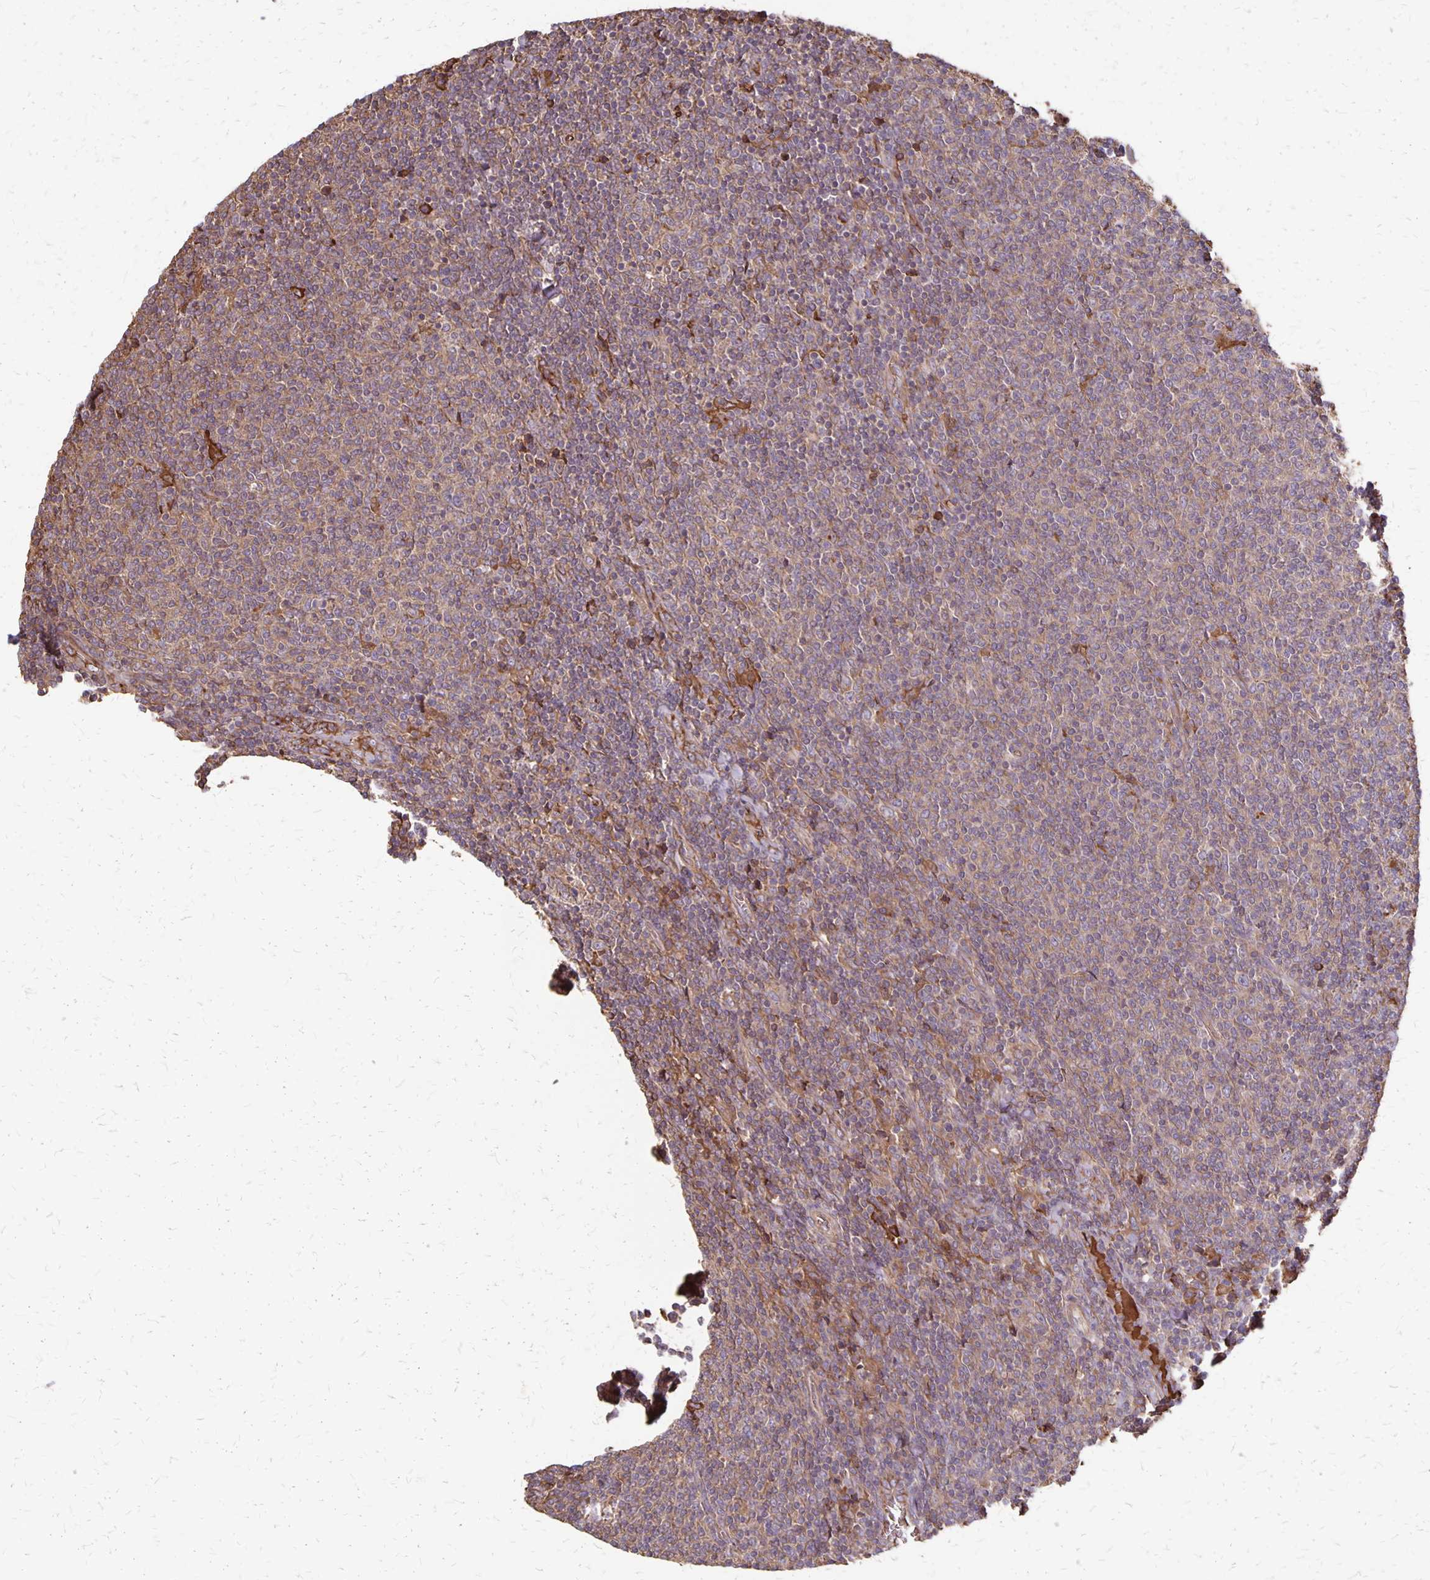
{"staining": {"intensity": "weak", "quantity": ">75%", "location": "cytoplasmic/membranous"}, "tissue": "lymphoma", "cell_type": "Tumor cells", "image_type": "cancer", "snomed": [{"axis": "morphology", "description": "Malignant lymphoma, non-Hodgkin's type, Low grade"}, {"axis": "topography", "description": "Lymph node"}], "caption": "Lymphoma tissue shows weak cytoplasmic/membranous staining in approximately >75% of tumor cells", "gene": "PROM2", "patient": {"sex": "male", "age": 52}}